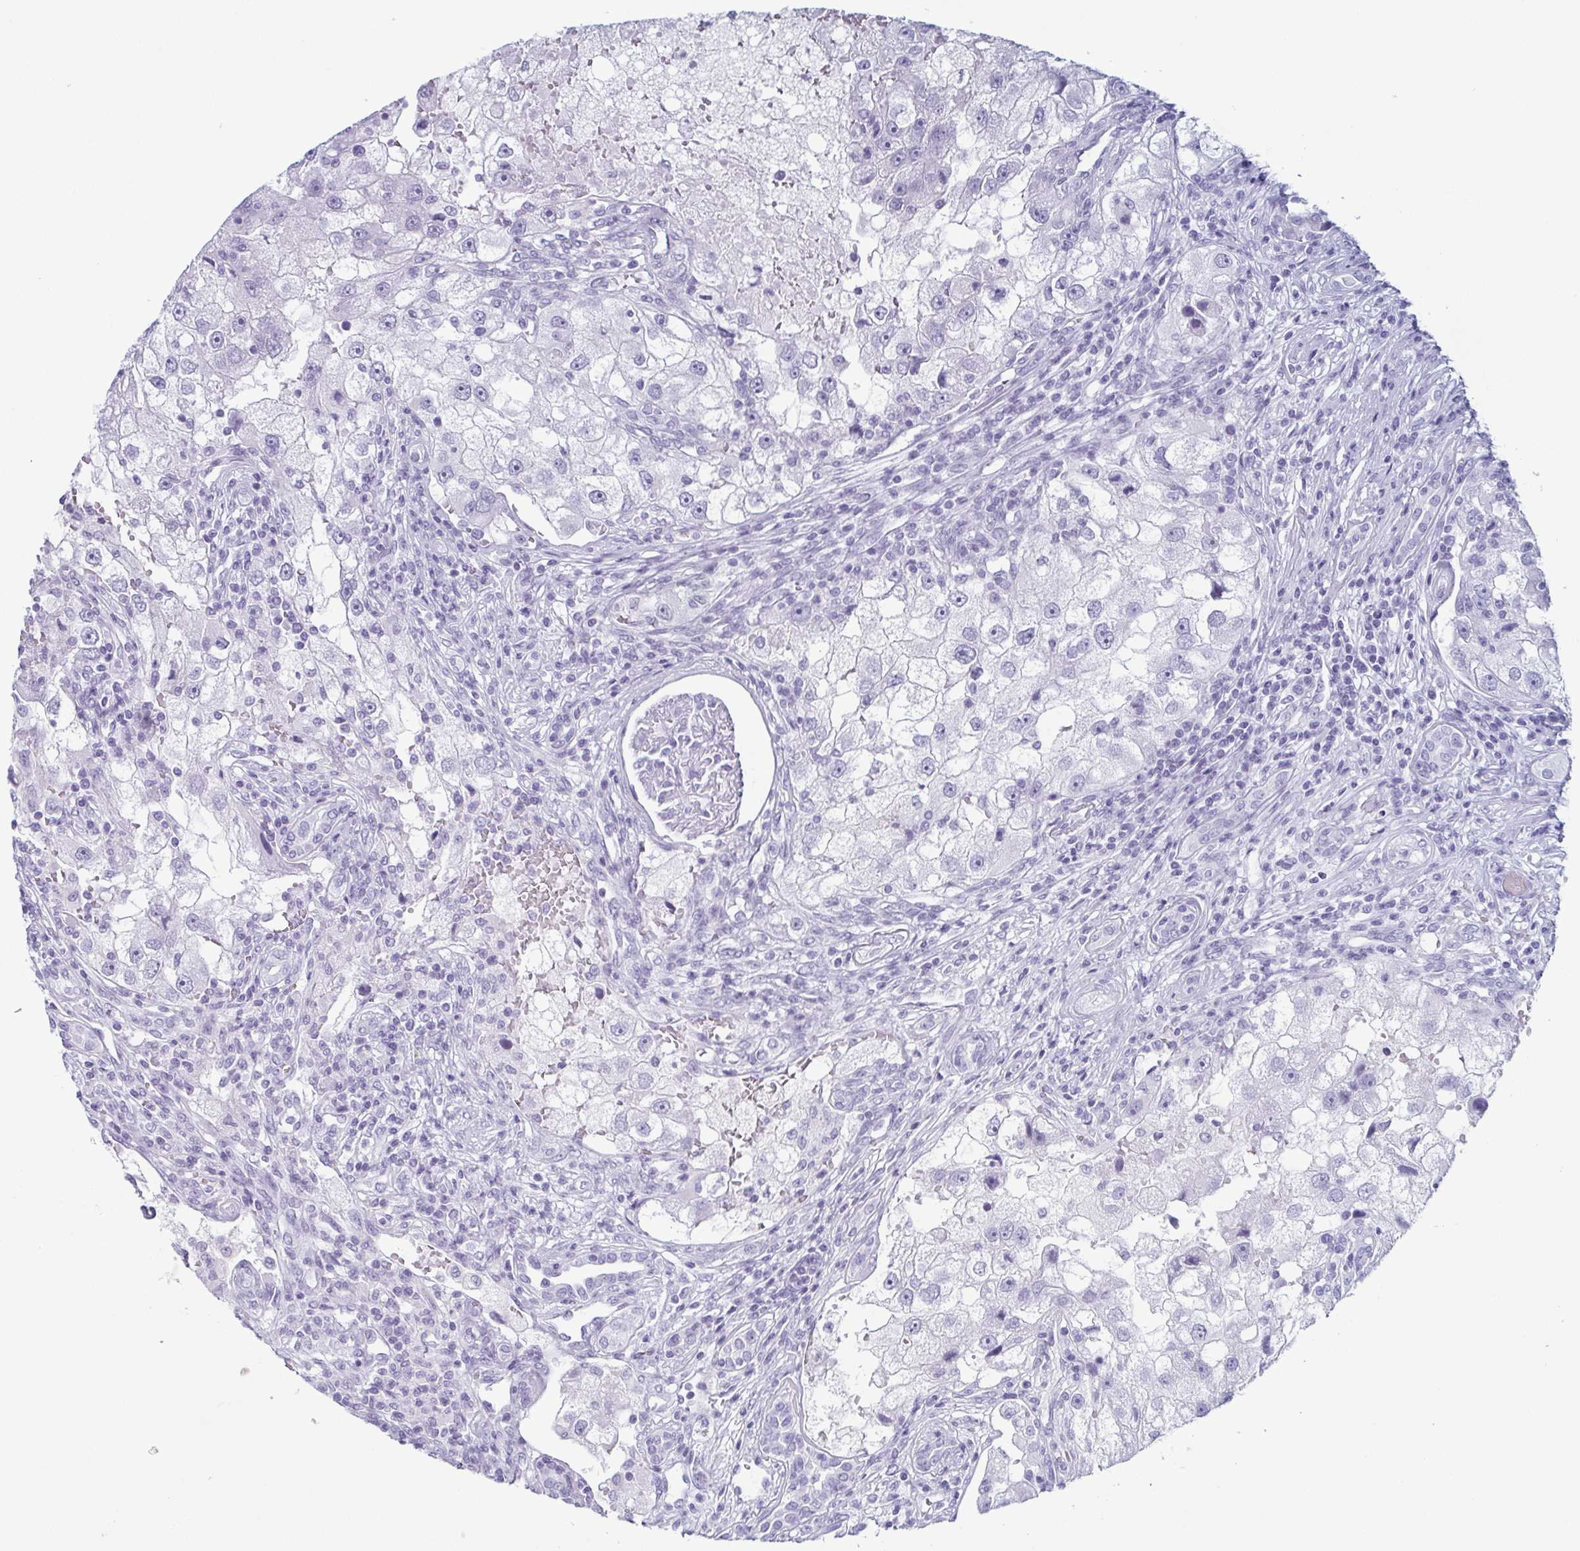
{"staining": {"intensity": "negative", "quantity": "none", "location": "none"}, "tissue": "renal cancer", "cell_type": "Tumor cells", "image_type": "cancer", "snomed": [{"axis": "morphology", "description": "Adenocarcinoma, NOS"}, {"axis": "topography", "description": "Kidney"}], "caption": "Immunohistochemistry (IHC) photomicrograph of human renal adenocarcinoma stained for a protein (brown), which reveals no expression in tumor cells.", "gene": "ENKUR", "patient": {"sex": "male", "age": 63}}